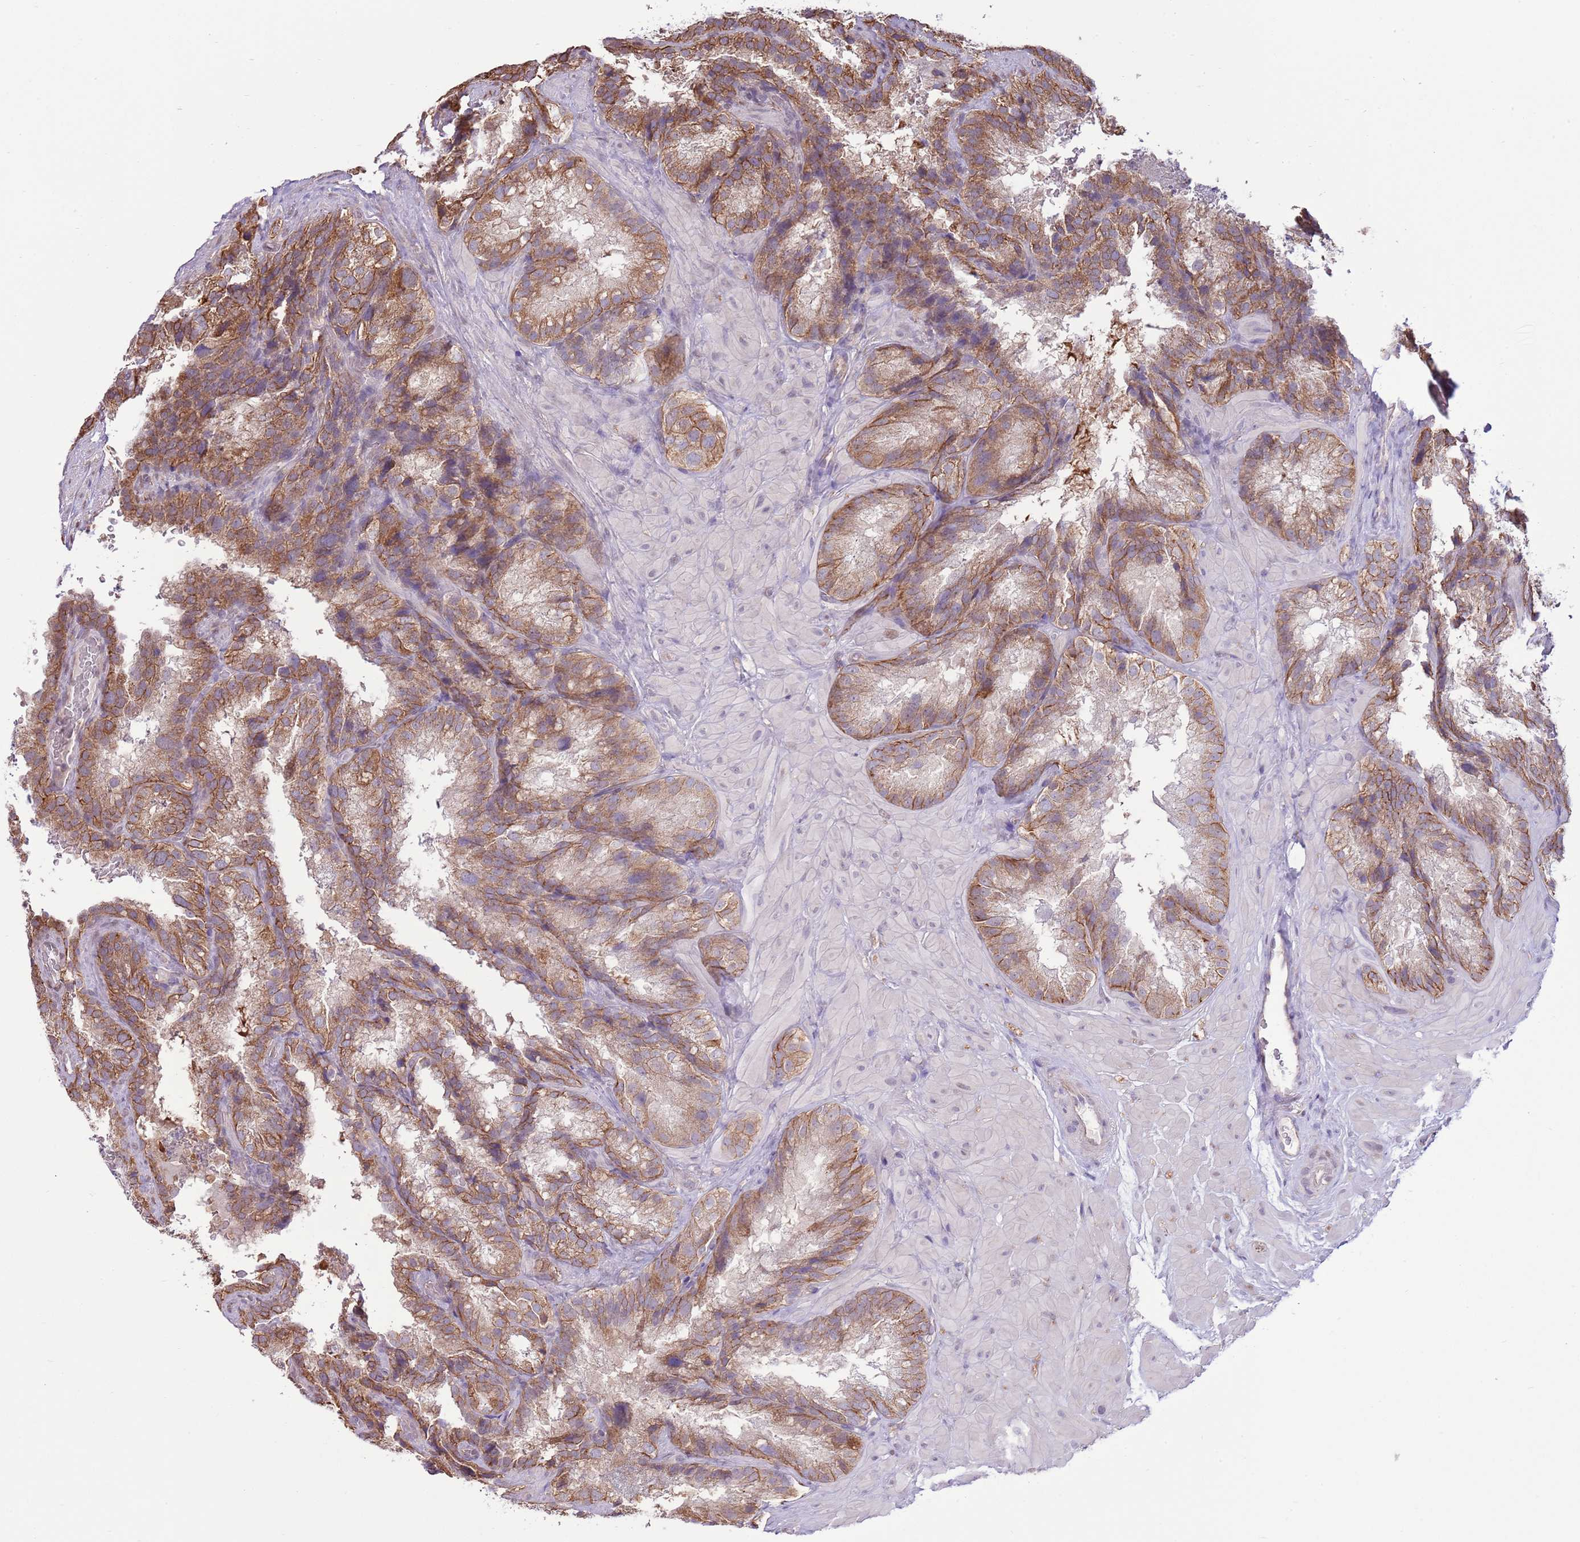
{"staining": {"intensity": "moderate", "quantity": ">75%", "location": "cytoplasmic/membranous"}, "tissue": "seminal vesicle", "cell_type": "Glandular cells", "image_type": "normal", "snomed": [{"axis": "morphology", "description": "Normal tissue, NOS"}, {"axis": "topography", "description": "Seminal veicle"}], "caption": "IHC of benign human seminal vesicle reveals medium levels of moderate cytoplasmic/membranous expression in approximately >75% of glandular cells.", "gene": "ARL2BP", "patient": {"sex": "male", "age": 58}}